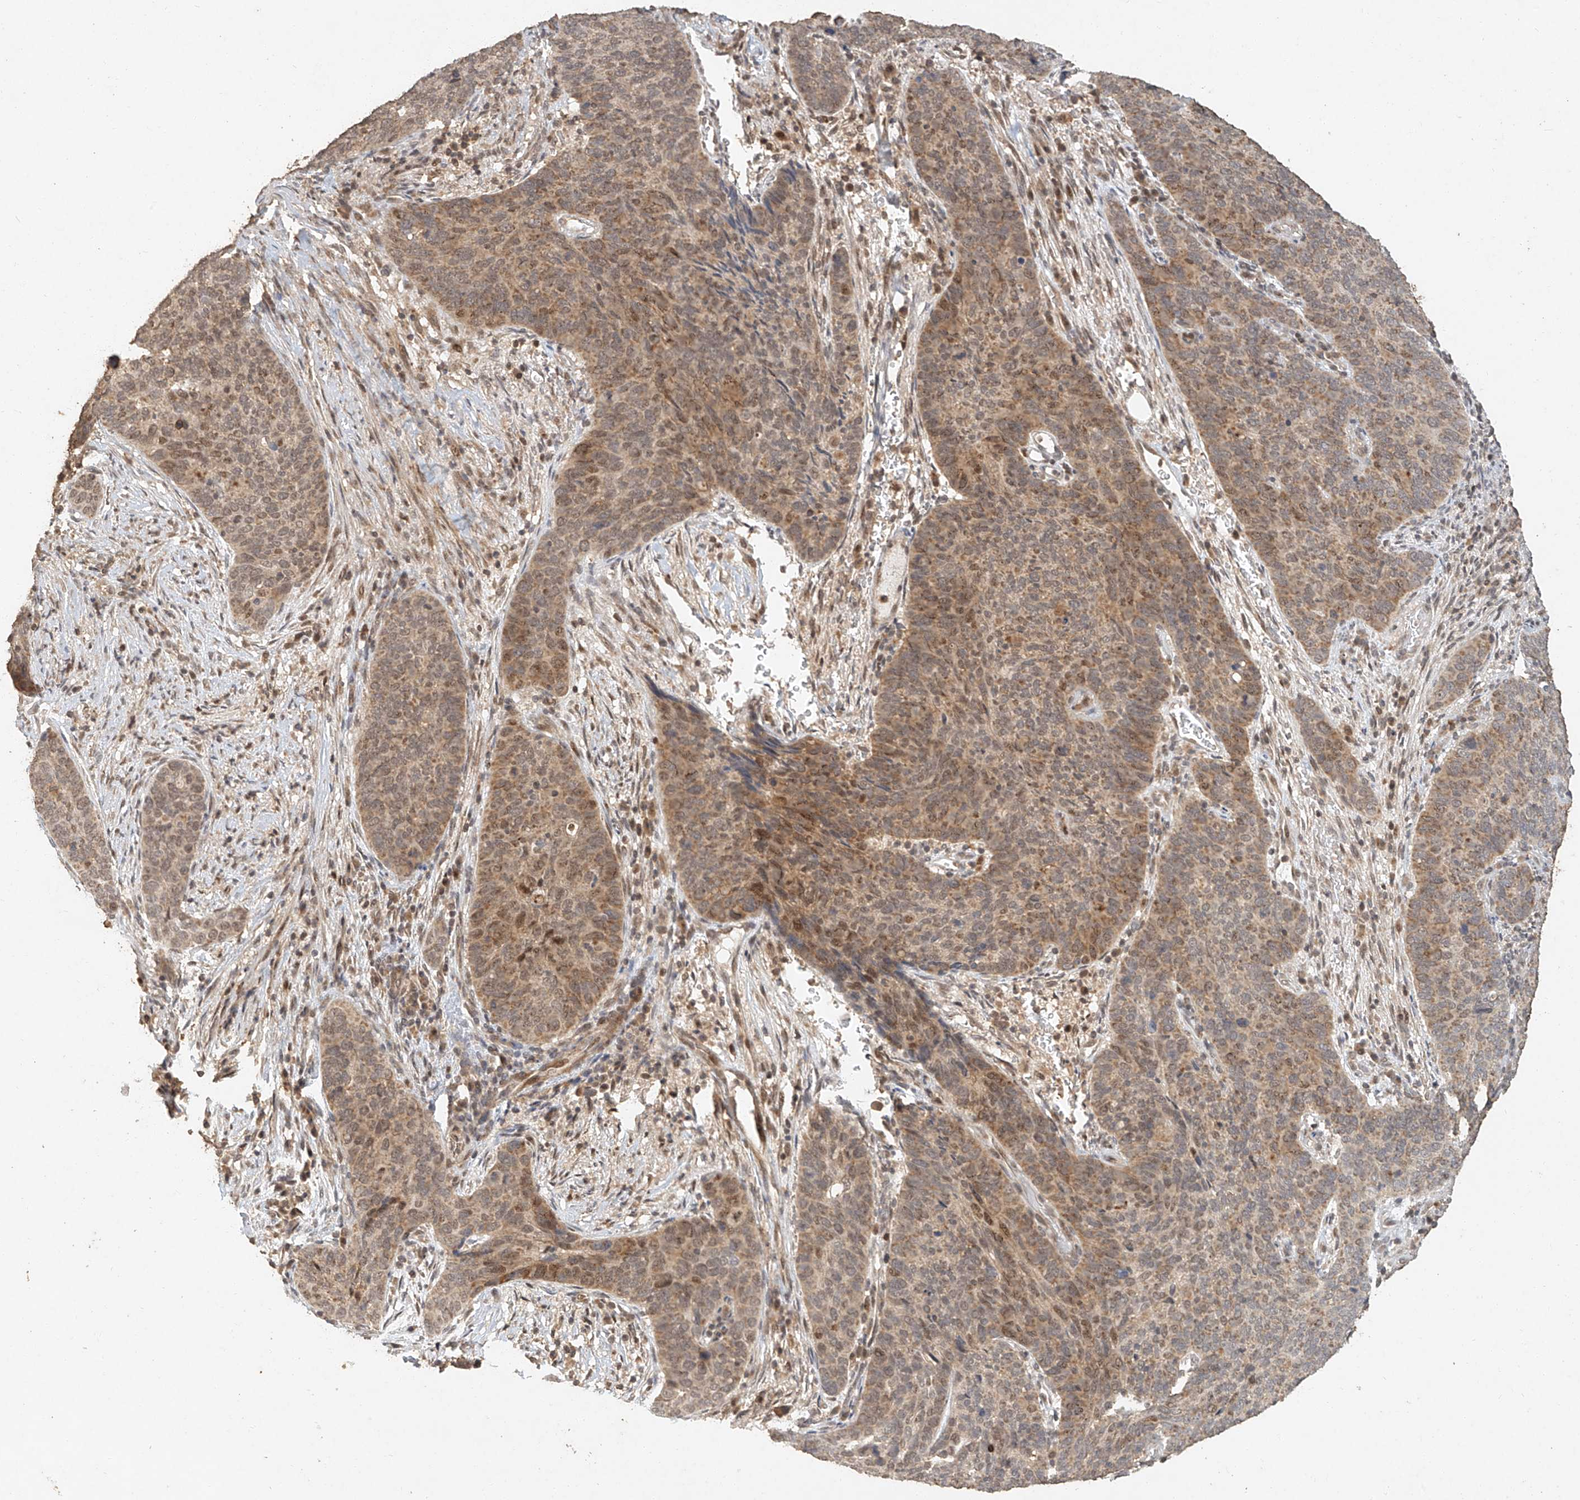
{"staining": {"intensity": "moderate", "quantity": ">75%", "location": "cytoplasmic/membranous,nuclear"}, "tissue": "cervical cancer", "cell_type": "Tumor cells", "image_type": "cancer", "snomed": [{"axis": "morphology", "description": "Squamous cell carcinoma, NOS"}, {"axis": "topography", "description": "Cervix"}], "caption": "Immunohistochemical staining of human cervical squamous cell carcinoma displays medium levels of moderate cytoplasmic/membranous and nuclear protein positivity in approximately >75% of tumor cells. The staining was performed using DAB (3,3'-diaminobenzidine) to visualize the protein expression in brown, while the nuclei were stained in blue with hematoxylin (Magnification: 20x).", "gene": "CXorf58", "patient": {"sex": "female", "age": 60}}